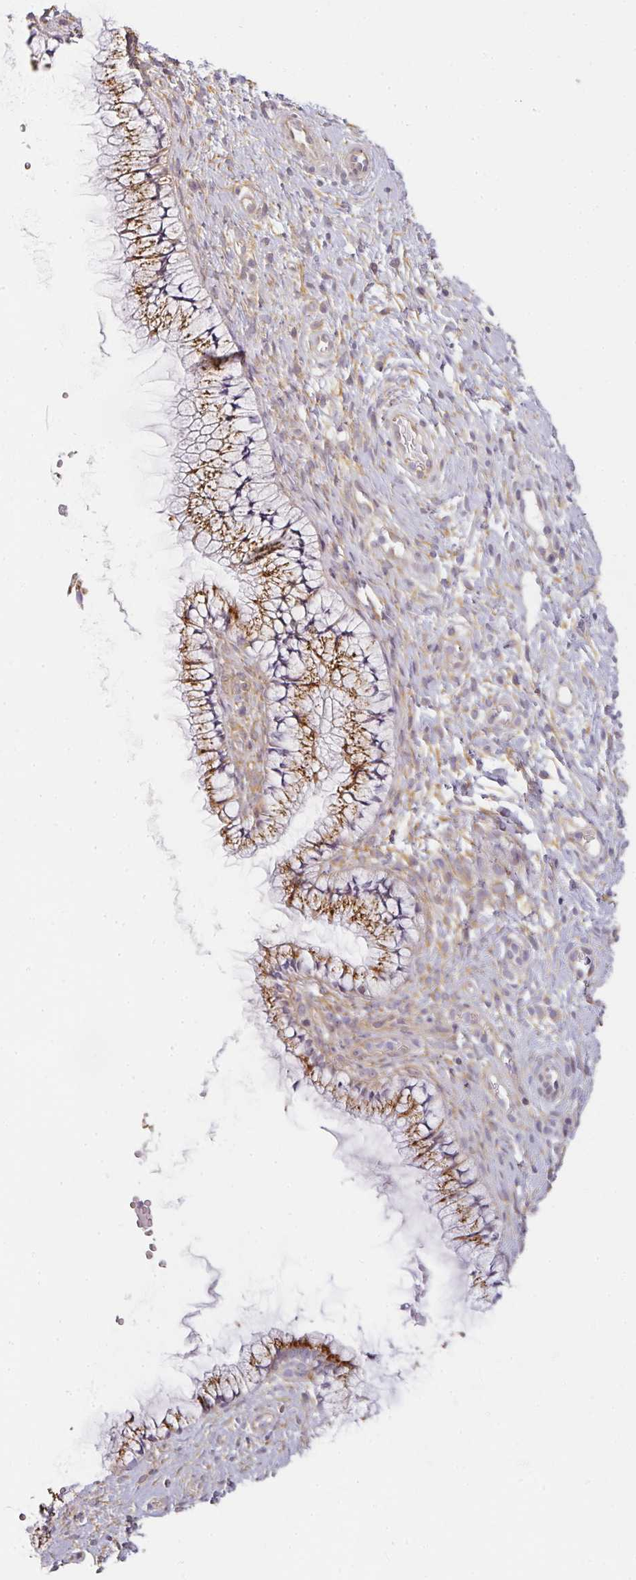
{"staining": {"intensity": "moderate", "quantity": ">75%", "location": "cytoplasmic/membranous"}, "tissue": "cervix", "cell_type": "Glandular cells", "image_type": "normal", "snomed": [{"axis": "morphology", "description": "Normal tissue, NOS"}, {"axis": "topography", "description": "Cervix"}], "caption": "DAB (3,3'-diaminobenzidine) immunohistochemical staining of unremarkable human cervix shows moderate cytoplasmic/membranous protein positivity in about >75% of glandular cells.", "gene": "ATP8B2", "patient": {"sex": "female", "age": 36}}